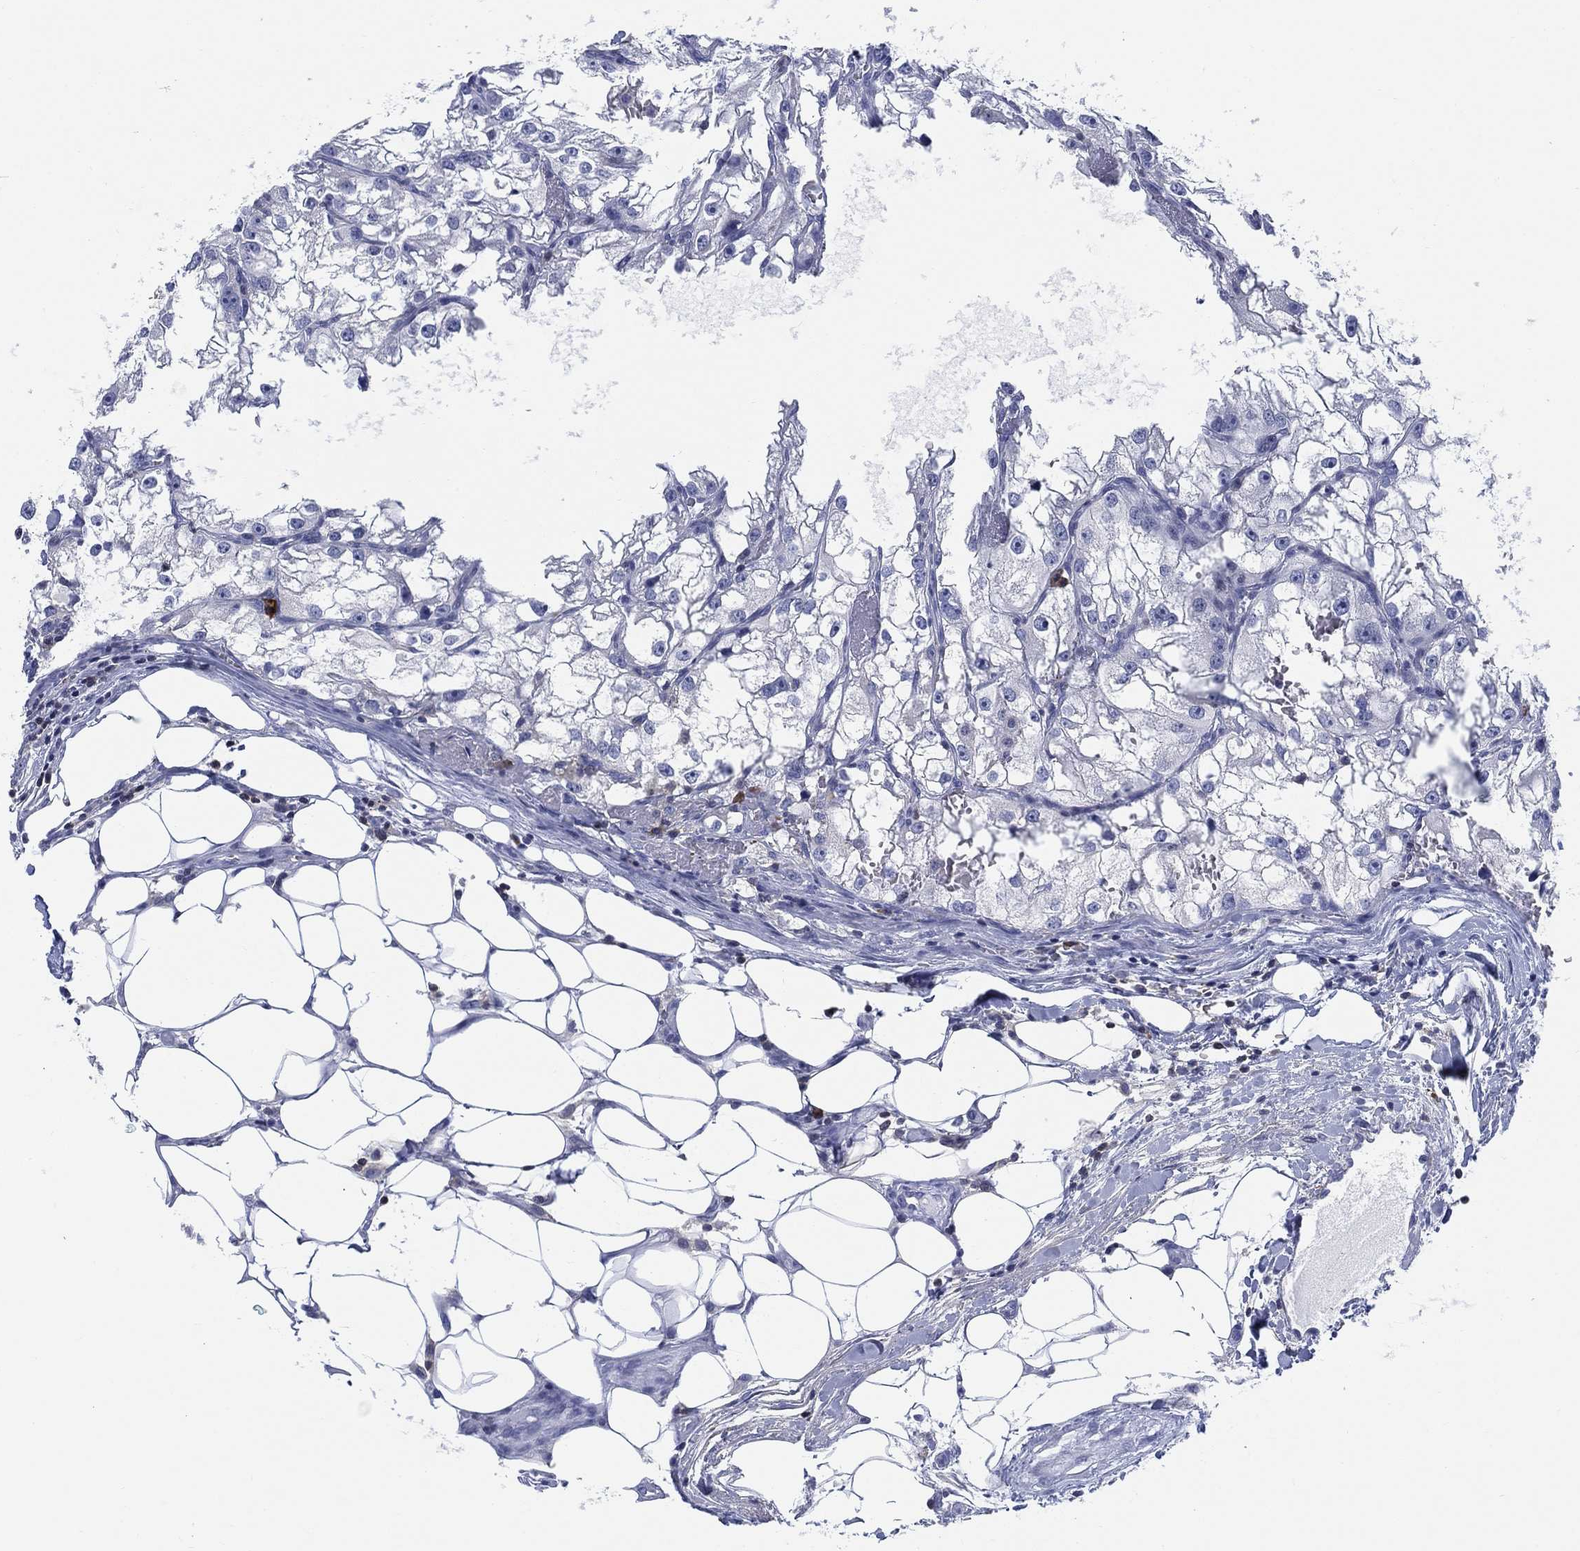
{"staining": {"intensity": "negative", "quantity": "none", "location": "none"}, "tissue": "renal cancer", "cell_type": "Tumor cells", "image_type": "cancer", "snomed": [{"axis": "morphology", "description": "Adenocarcinoma, NOS"}, {"axis": "topography", "description": "Kidney"}], "caption": "Immunohistochemistry image of human renal cancer (adenocarcinoma) stained for a protein (brown), which exhibits no expression in tumor cells.", "gene": "FYB1", "patient": {"sex": "male", "age": 59}}